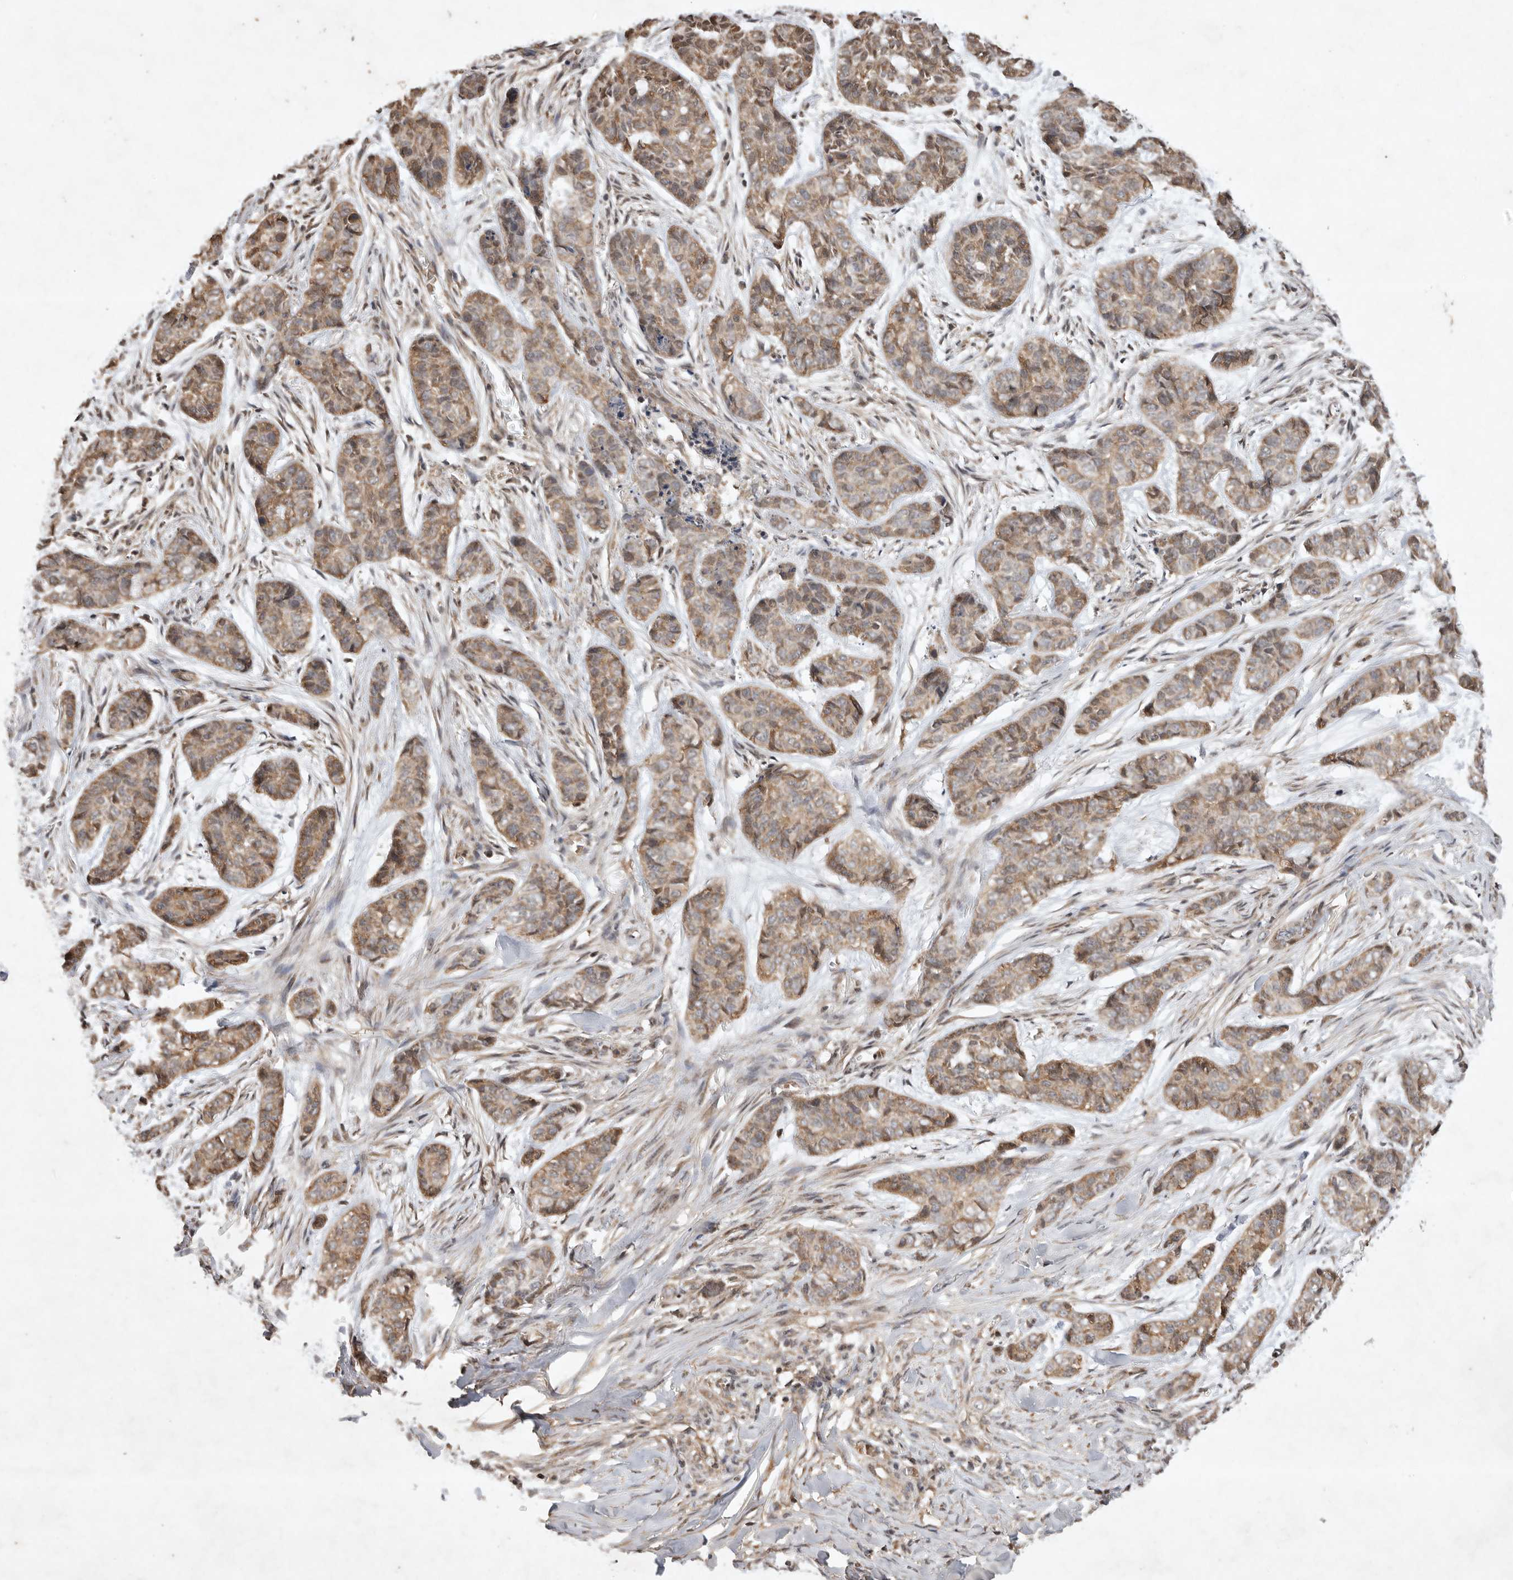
{"staining": {"intensity": "weak", "quantity": ">75%", "location": "cytoplasmic/membranous,nuclear"}, "tissue": "skin cancer", "cell_type": "Tumor cells", "image_type": "cancer", "snomed": [{"axis": "morphology", "description": "Basal cell carcinoma"}, {"axis": "topography", "description": "Skin"}], "caption": "Tumor cells demonstrate weak cytoplasmic/membranous and nuclear staining in approximately >75% of cells in skin cancer.", "gene": "EIF2AK1", "patient": {"sex": "female", "age": 64}}